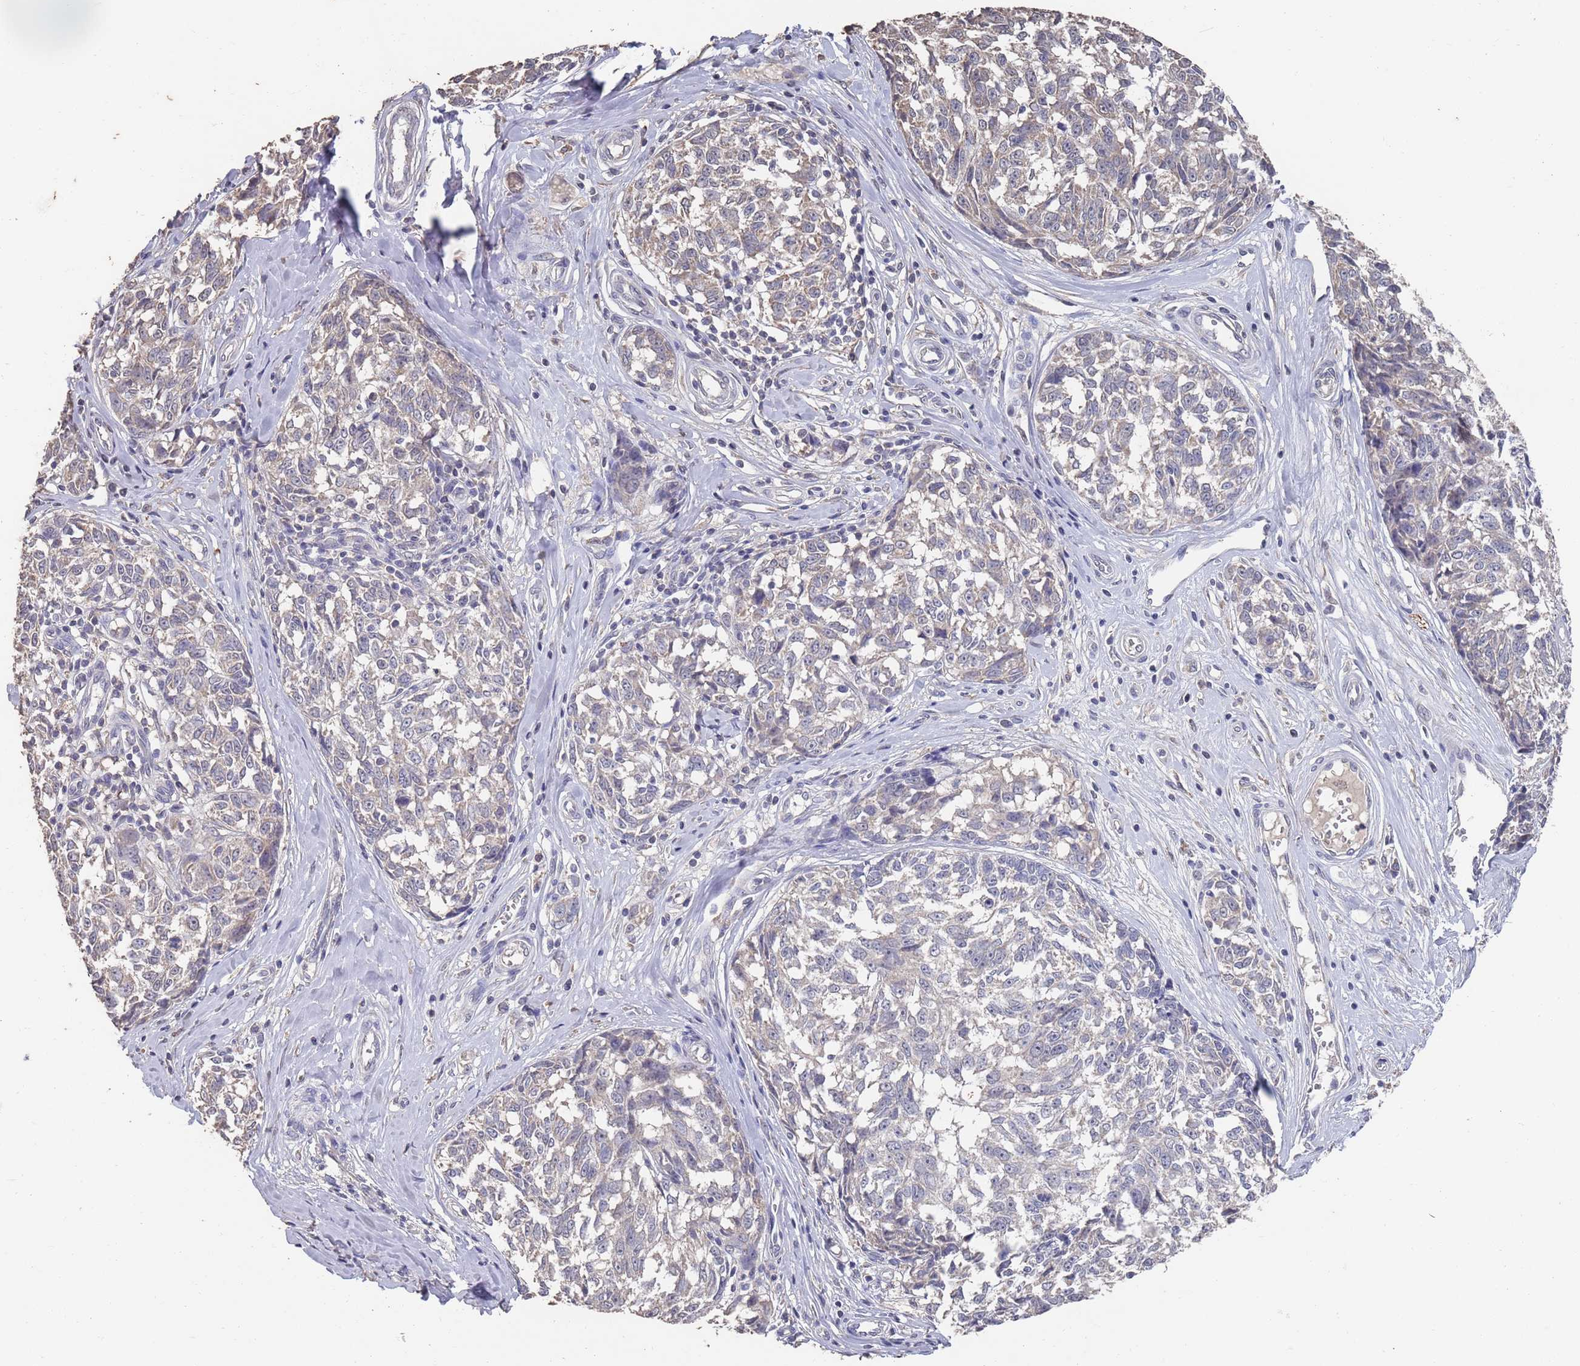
{"staining": {"intensity": "negative", "quantity": "none", "location": "none"}, "tissue": "melanoma", "cell_type": "Tumor cells", "image_type": "cancer", "snomed": [{"axis": "morphology", "description": "Normal tissue, NOS"}, {"axis": "morphology", "description": "Malignant melanoma, NOS"}, {"axis": "topography", "description": "Skin"}], "caption": "Immunohistochemistry histopathology image of malignant melanoma stained for a protein (brown), which demonstrates no staining in tumor cells. Brightfield microscopy of IHC stained with DAB (3,3'-diaminobenzidine) (brown) and hematoxylin (blue), captured at high magnification.", "gene": "BTBD18", "patient": {"sex": "female", "age": 64}}